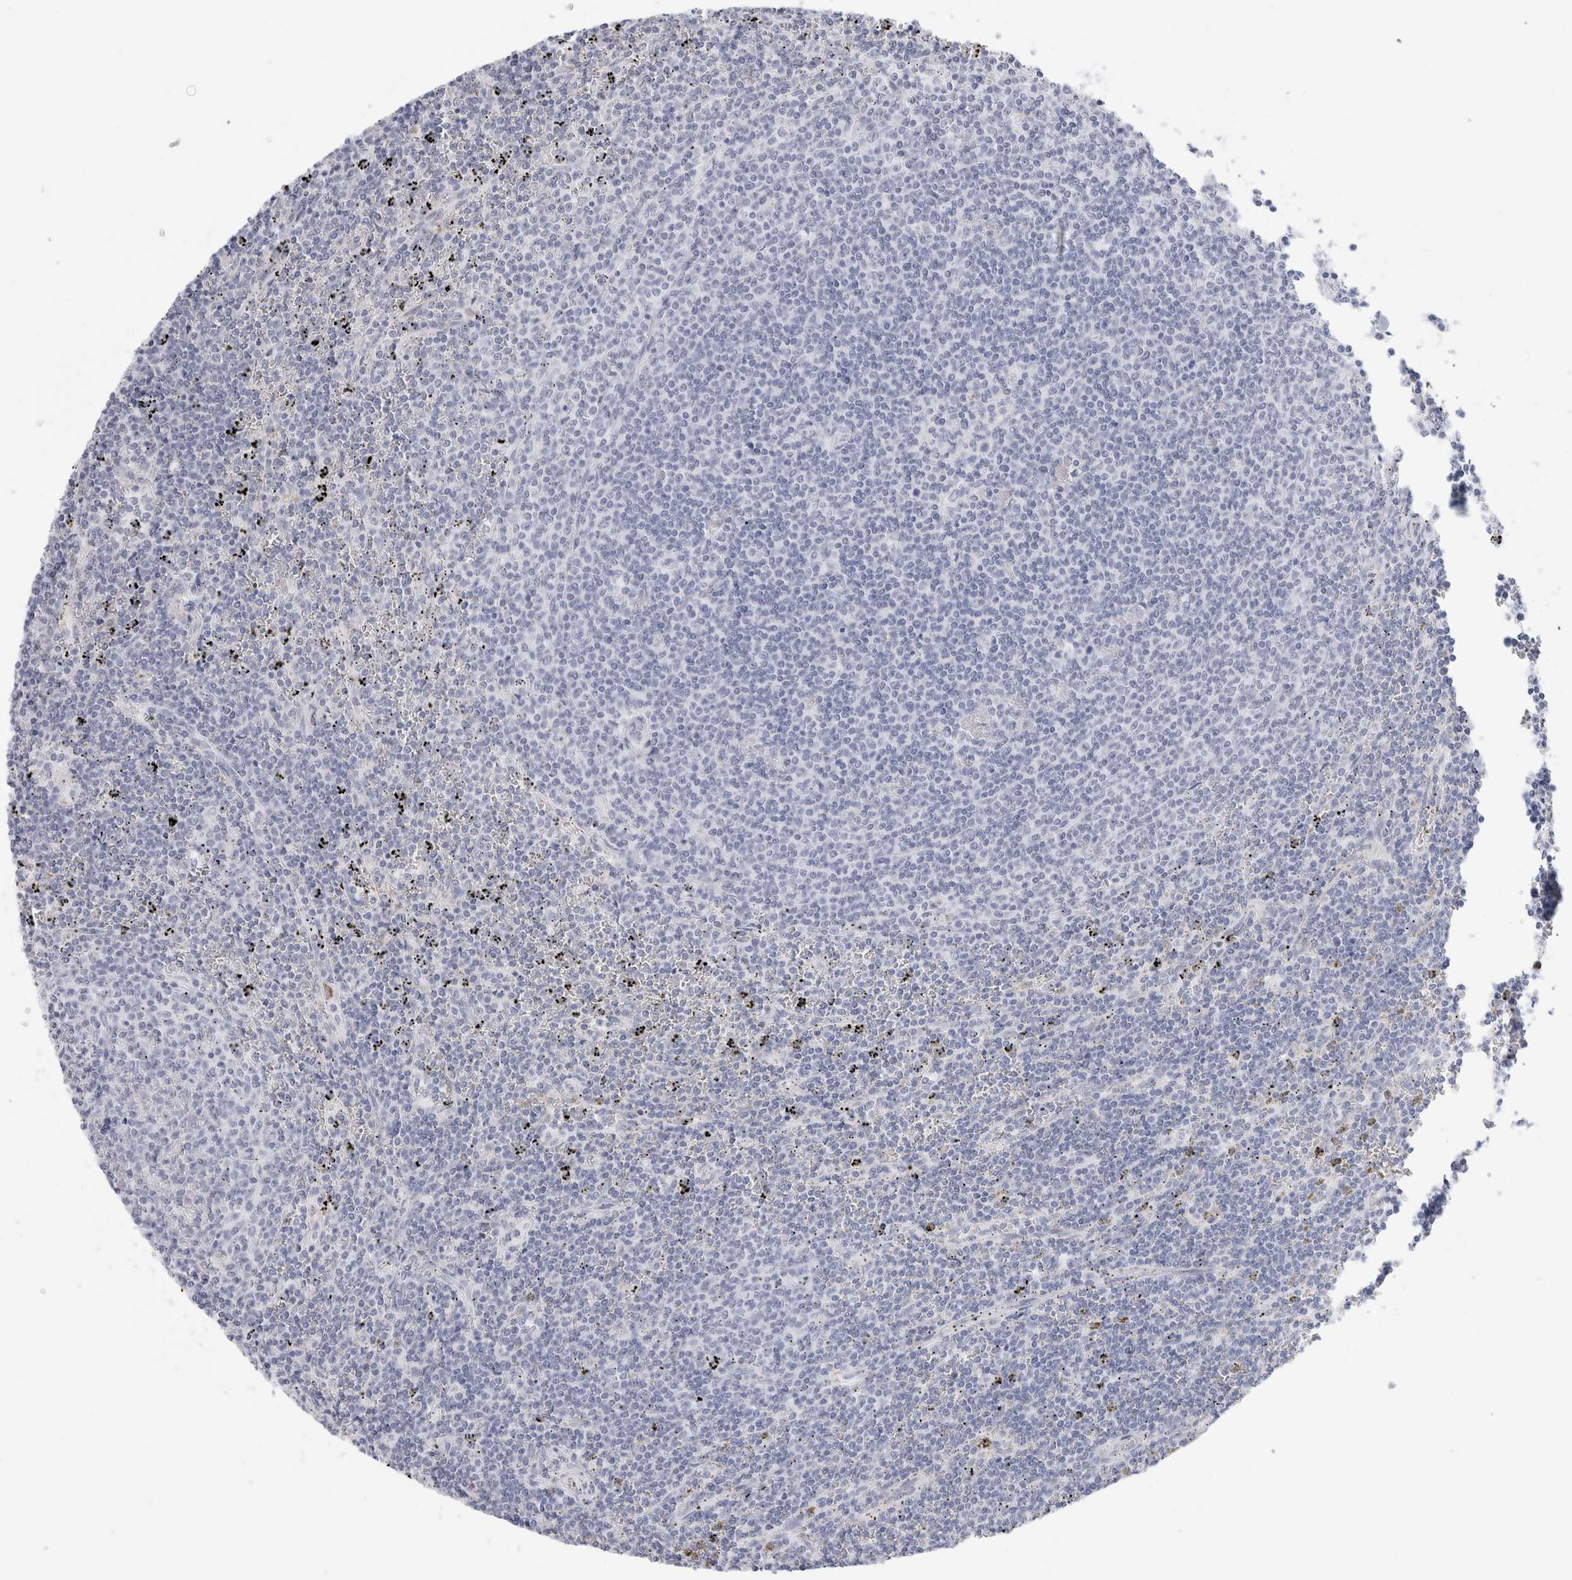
{"staining": {"intensity": "negative", "quantity": "none", "location": "none"}, "tissue": "lymphoma", "cell_type": "Tumor cells", "image_type": "cancer", "snomed": [{"axis": "morphology", "description": "Malignant lymphoma, non-Hodgkin's type, Low grade"}, {"axis": "topography", "description": "Spleen"}], "caption": "Human lymphoma stained for a protein using IHC exhibits no positivity in tumor cells.", "gene": "MUC15", "patient": {"sex": "female", "age": 50}}